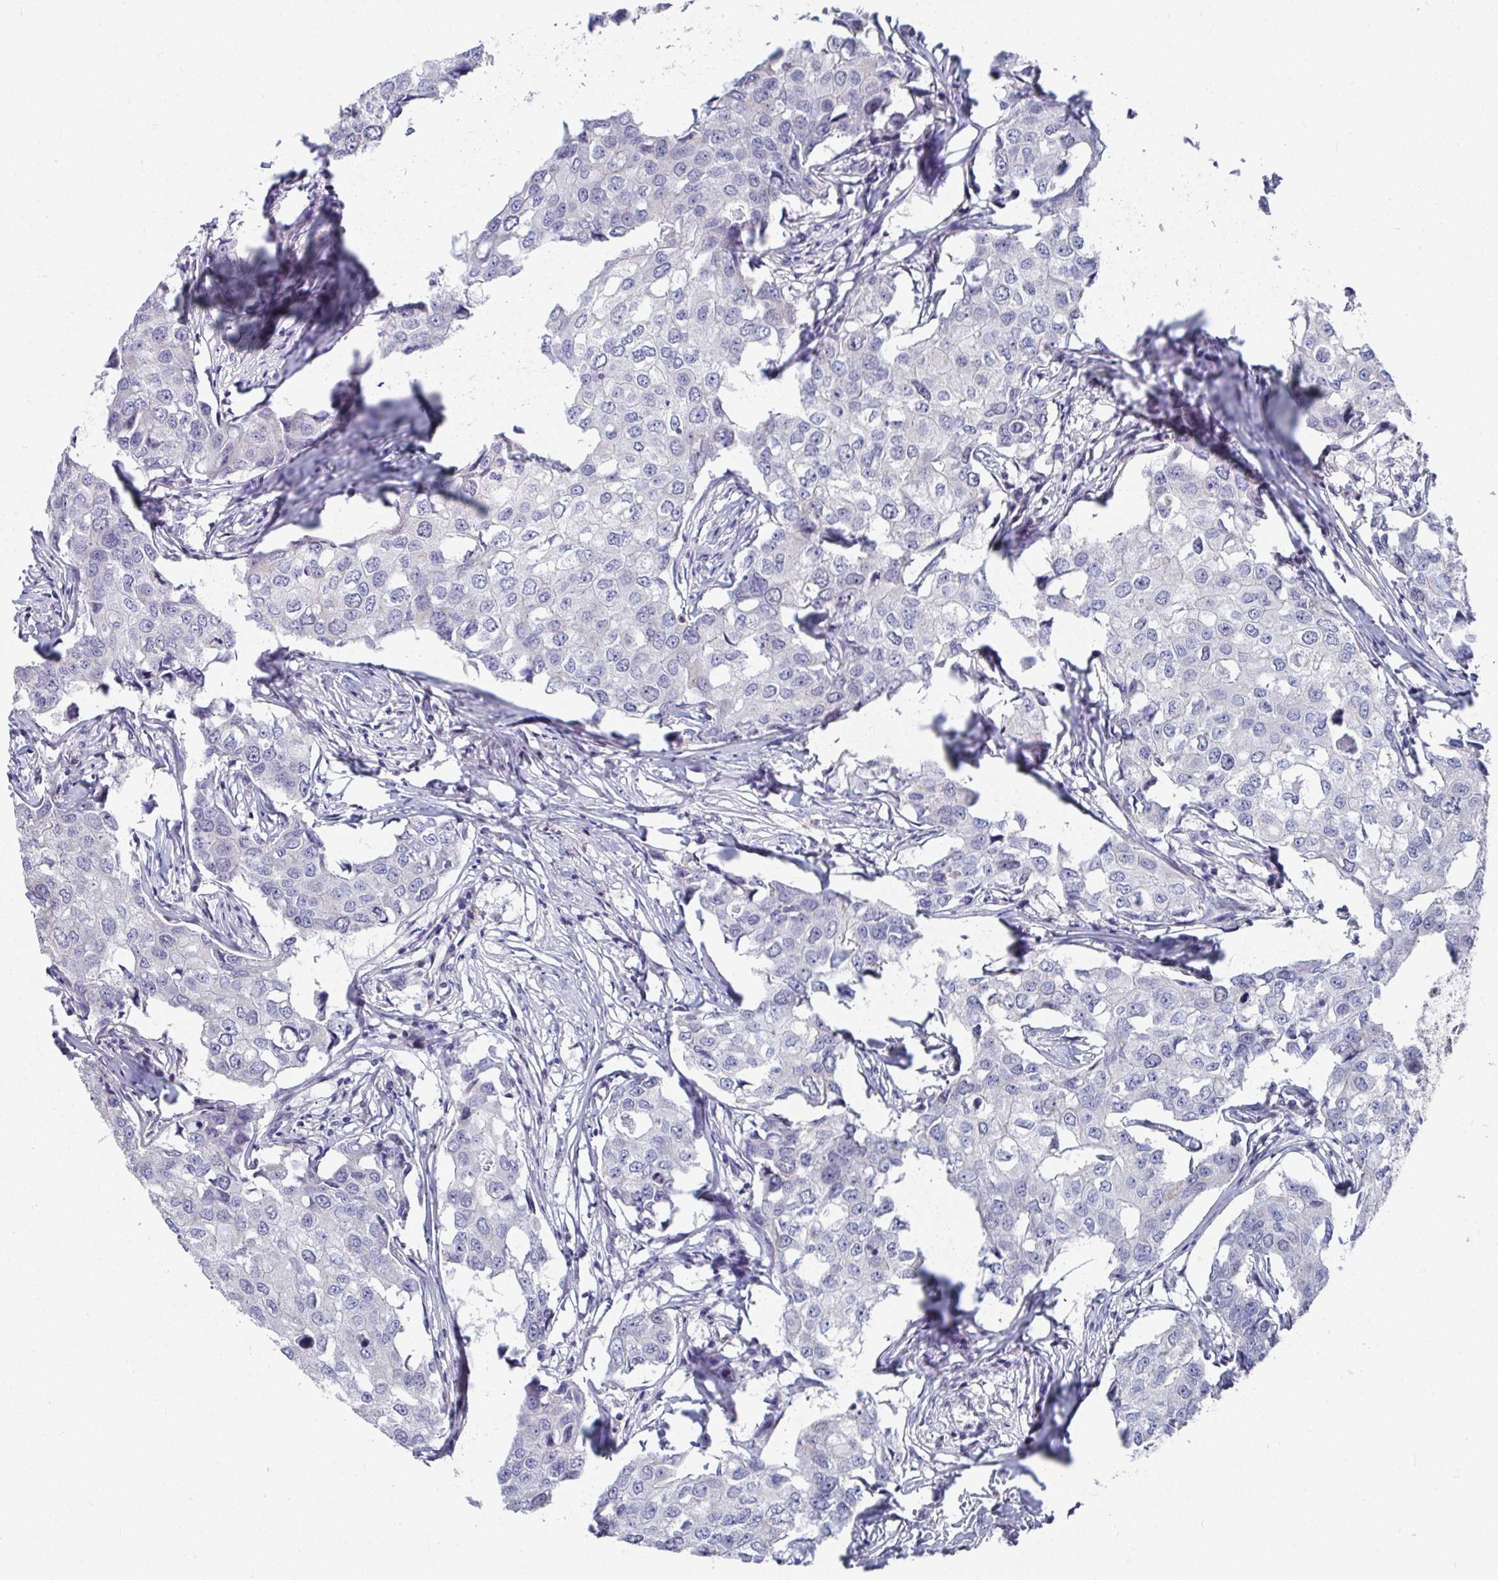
{"staining": {"intensity": "negative", "quantity": "none", "location": "none"}, "tissue": "breast cancer", "cell_type": "Tumor cells", "image_type": "cancer", "snomed": [{"axis": "morphology", "description": "Duct carcinoma"}, {"axis": "topography", "description": "Breast"}], "caption": "This is a photomicrograph of immunohistochemistry staining of breast intraductal carcinoma, which shows no staining in tumor cells.", "gene": "ATP5F1C", "patient": {"sex": "female", "age": 27}}